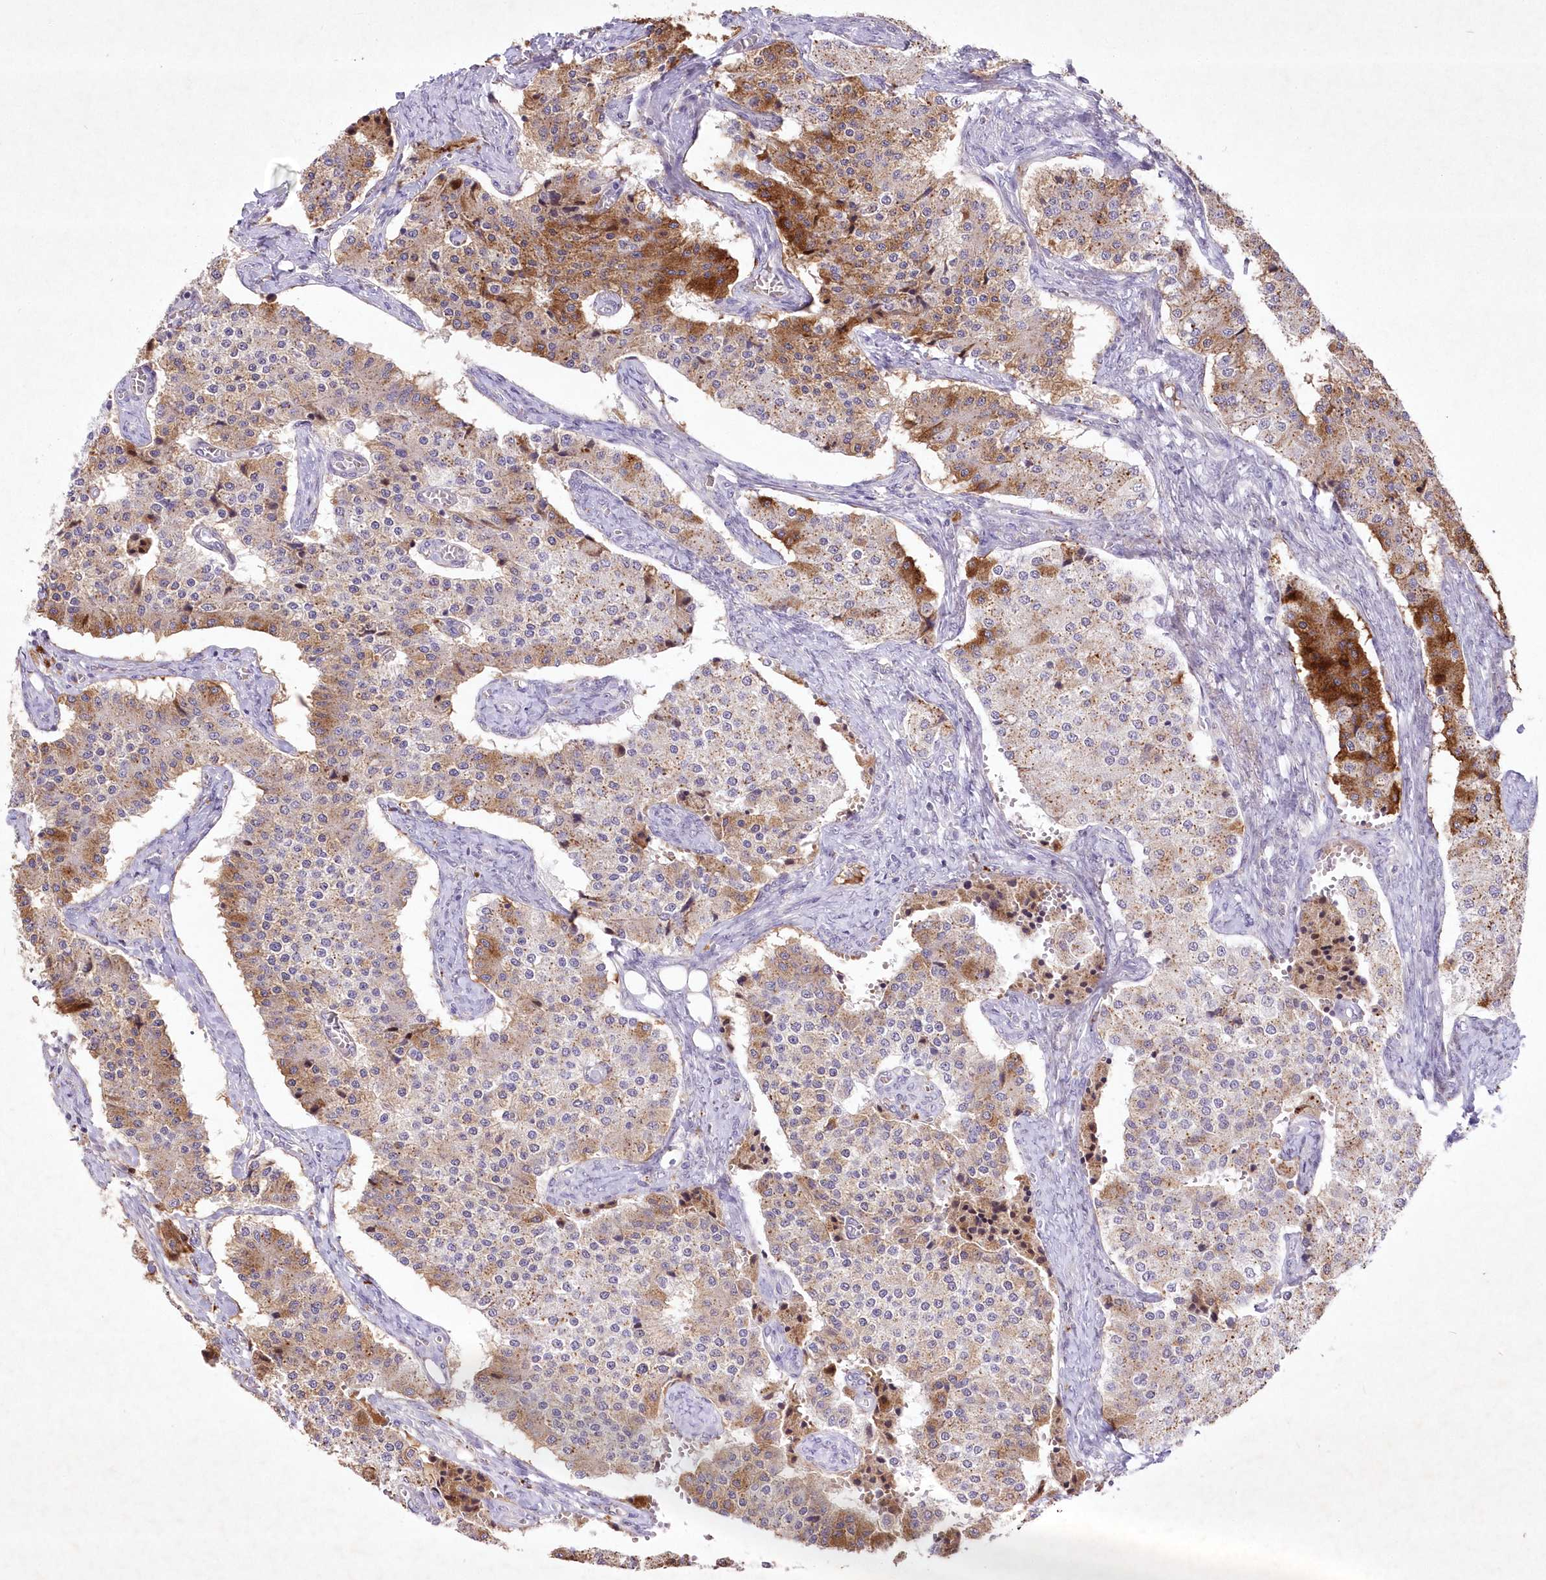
{"staining": {"intensity": "moderate", "quantity": "25%-75%", "location": "cytoplasmic/membranous"}, "tissue": "carcinoid", "cell_type": "Tumor cells", "image_type": "cancer", "snomed": [{"axis": "morphology", "description": "Carcinoid, malignant, NOS"}, {"axis": "topography", "description": "Colon"}], "caption": "Protein expression by IHC displays moderate cytoplasmic/membranous positivity in about 25%-75% of tumor cells in malignant carcinoid.", "gene": "RBM27", "patient": {"sex": "female", "age": 52}}